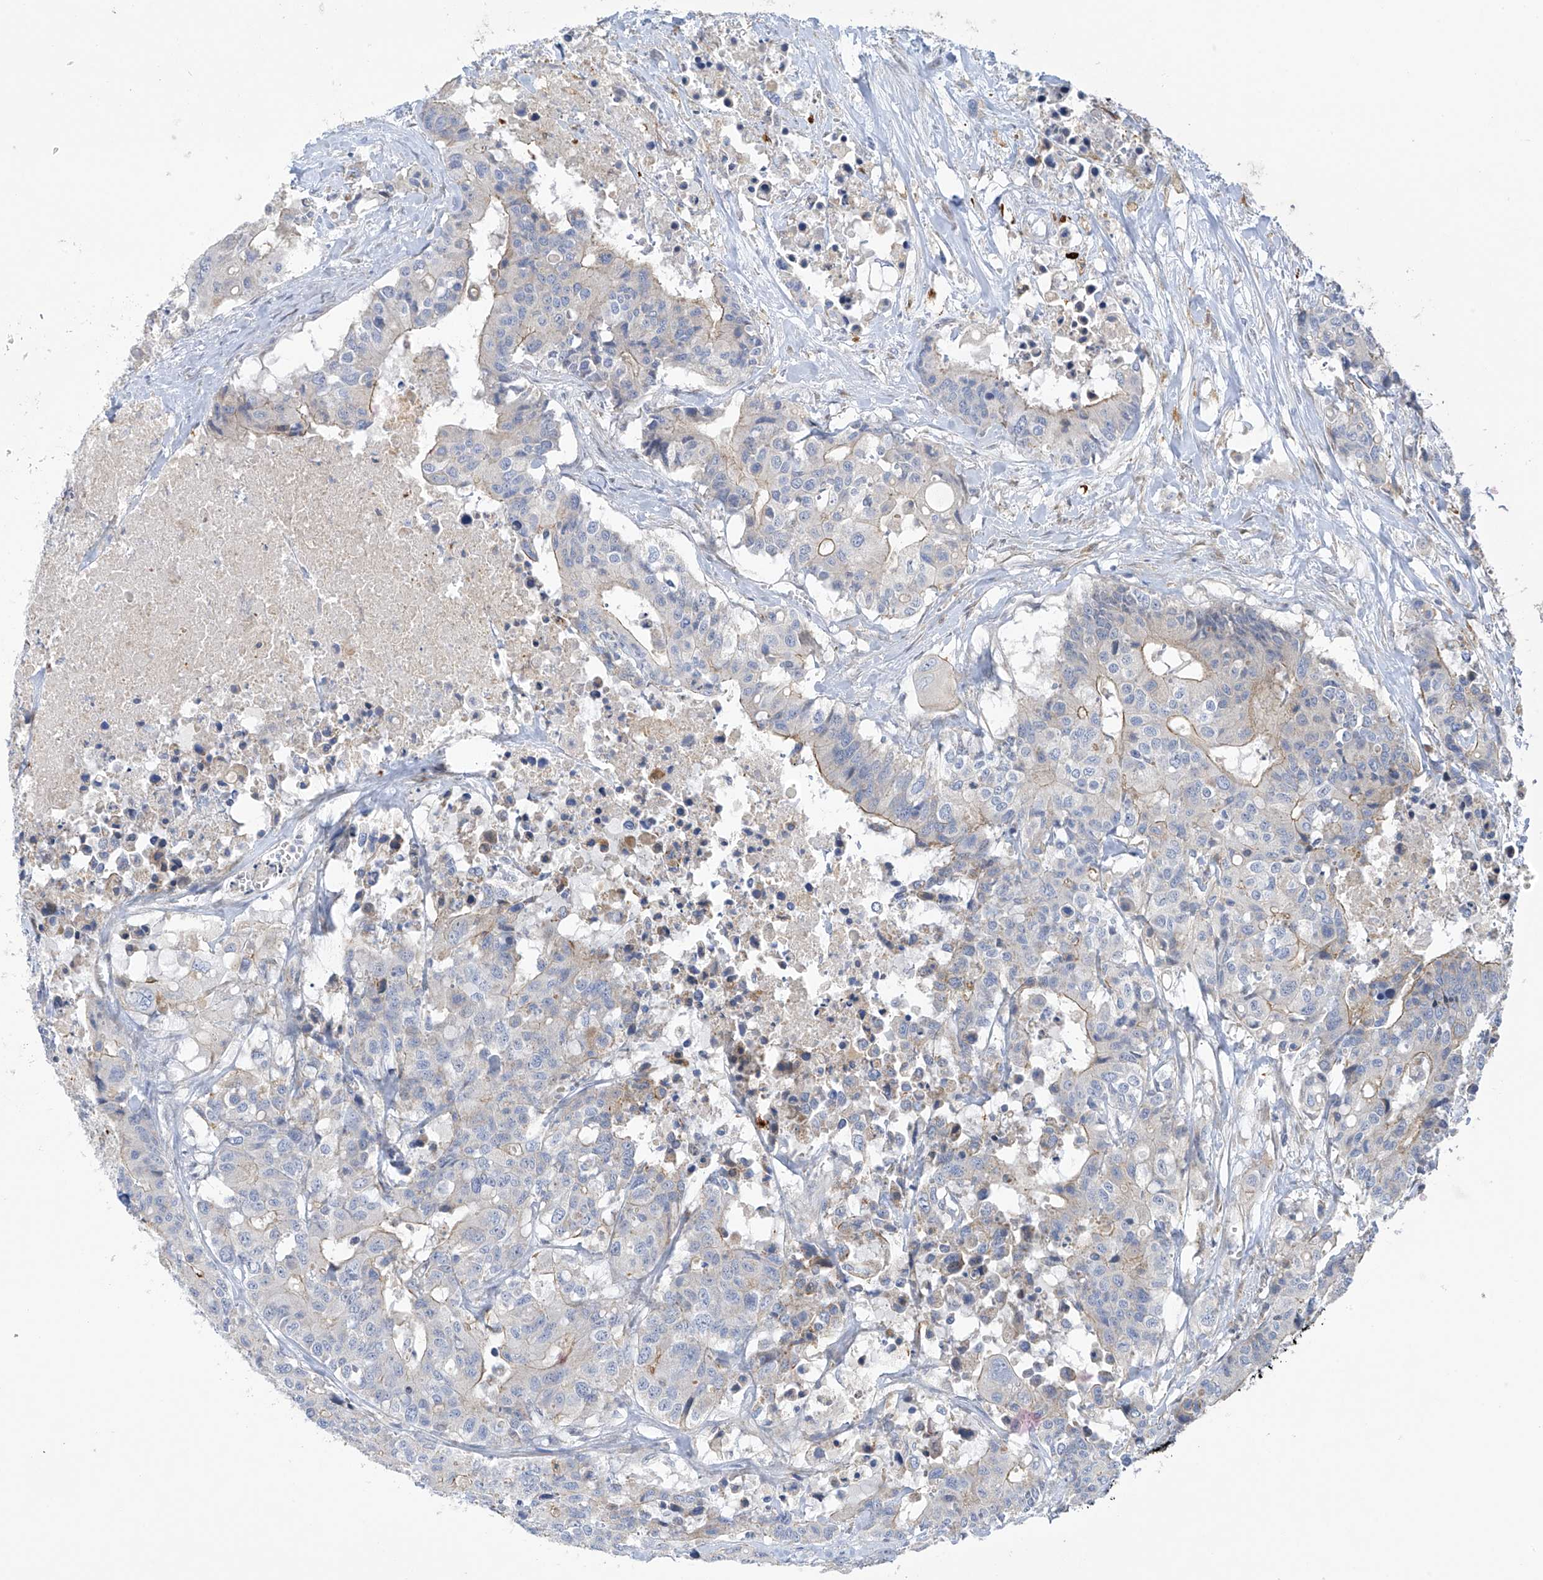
{"staining": {"intensity": "weak", "quantity": "<25%", "location": "cytoplasmic/membranous"}, "tissue": "colorectal cancer", "cell_type": "Tumor cells", "image_type": "cancer", "snomed": [{"axis": "morphology", "description": "Adenocarcinoma, NOS"}, {"axis": "topography", "description": "Colon"}], "caption": "Immunohistochemical staining of colorectal cancer (adenocarcinoma) displays no significant positivity in tumor cells. (Stains: DAB immunohistochemistry with hematoxylin counter stain, Microscopy: brightfield microscopy at high magnification).", "gene": "ZNF641", "patient": {"sex": "male", "age": 77}}